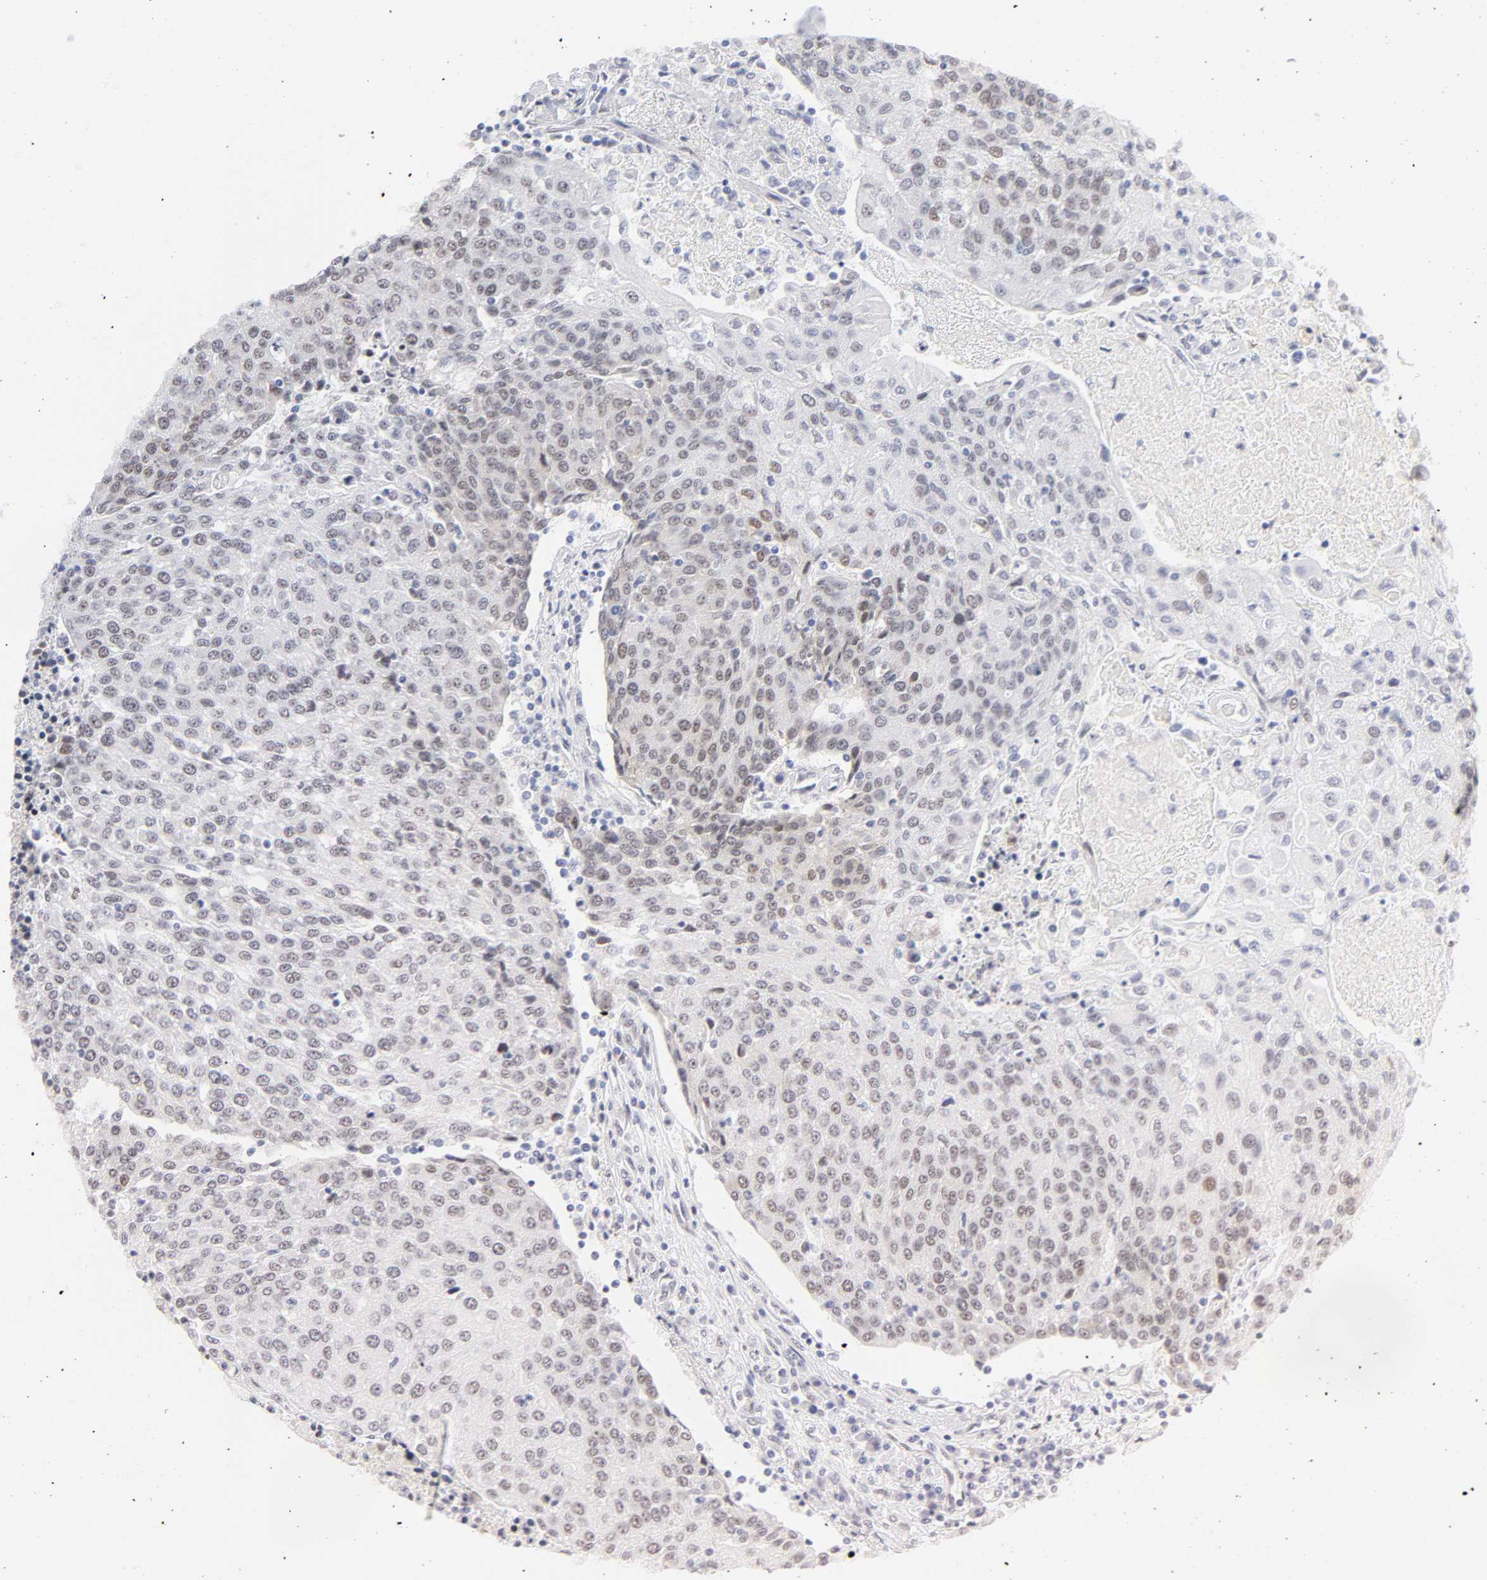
{"staining": {"intensity": "weak", "quantity": ">75%", "location": "nuclear"}, "tissue": "urothelial cancer", "cell_type": "Tumor cells", "image_type": "cancer", "snomed": [{"axis": "morphology", "description": "Urothelial carcinoma, High grade"}, {"axis": "topography", "description": "Urinary bladder"}], "caption": "An image of high-grade urothelial carcinoma stained for a protein shows weak nuclear brown staining in tumor cells.", "gene": "NFIC", "patient": {"sex": "female", "age": 85}}